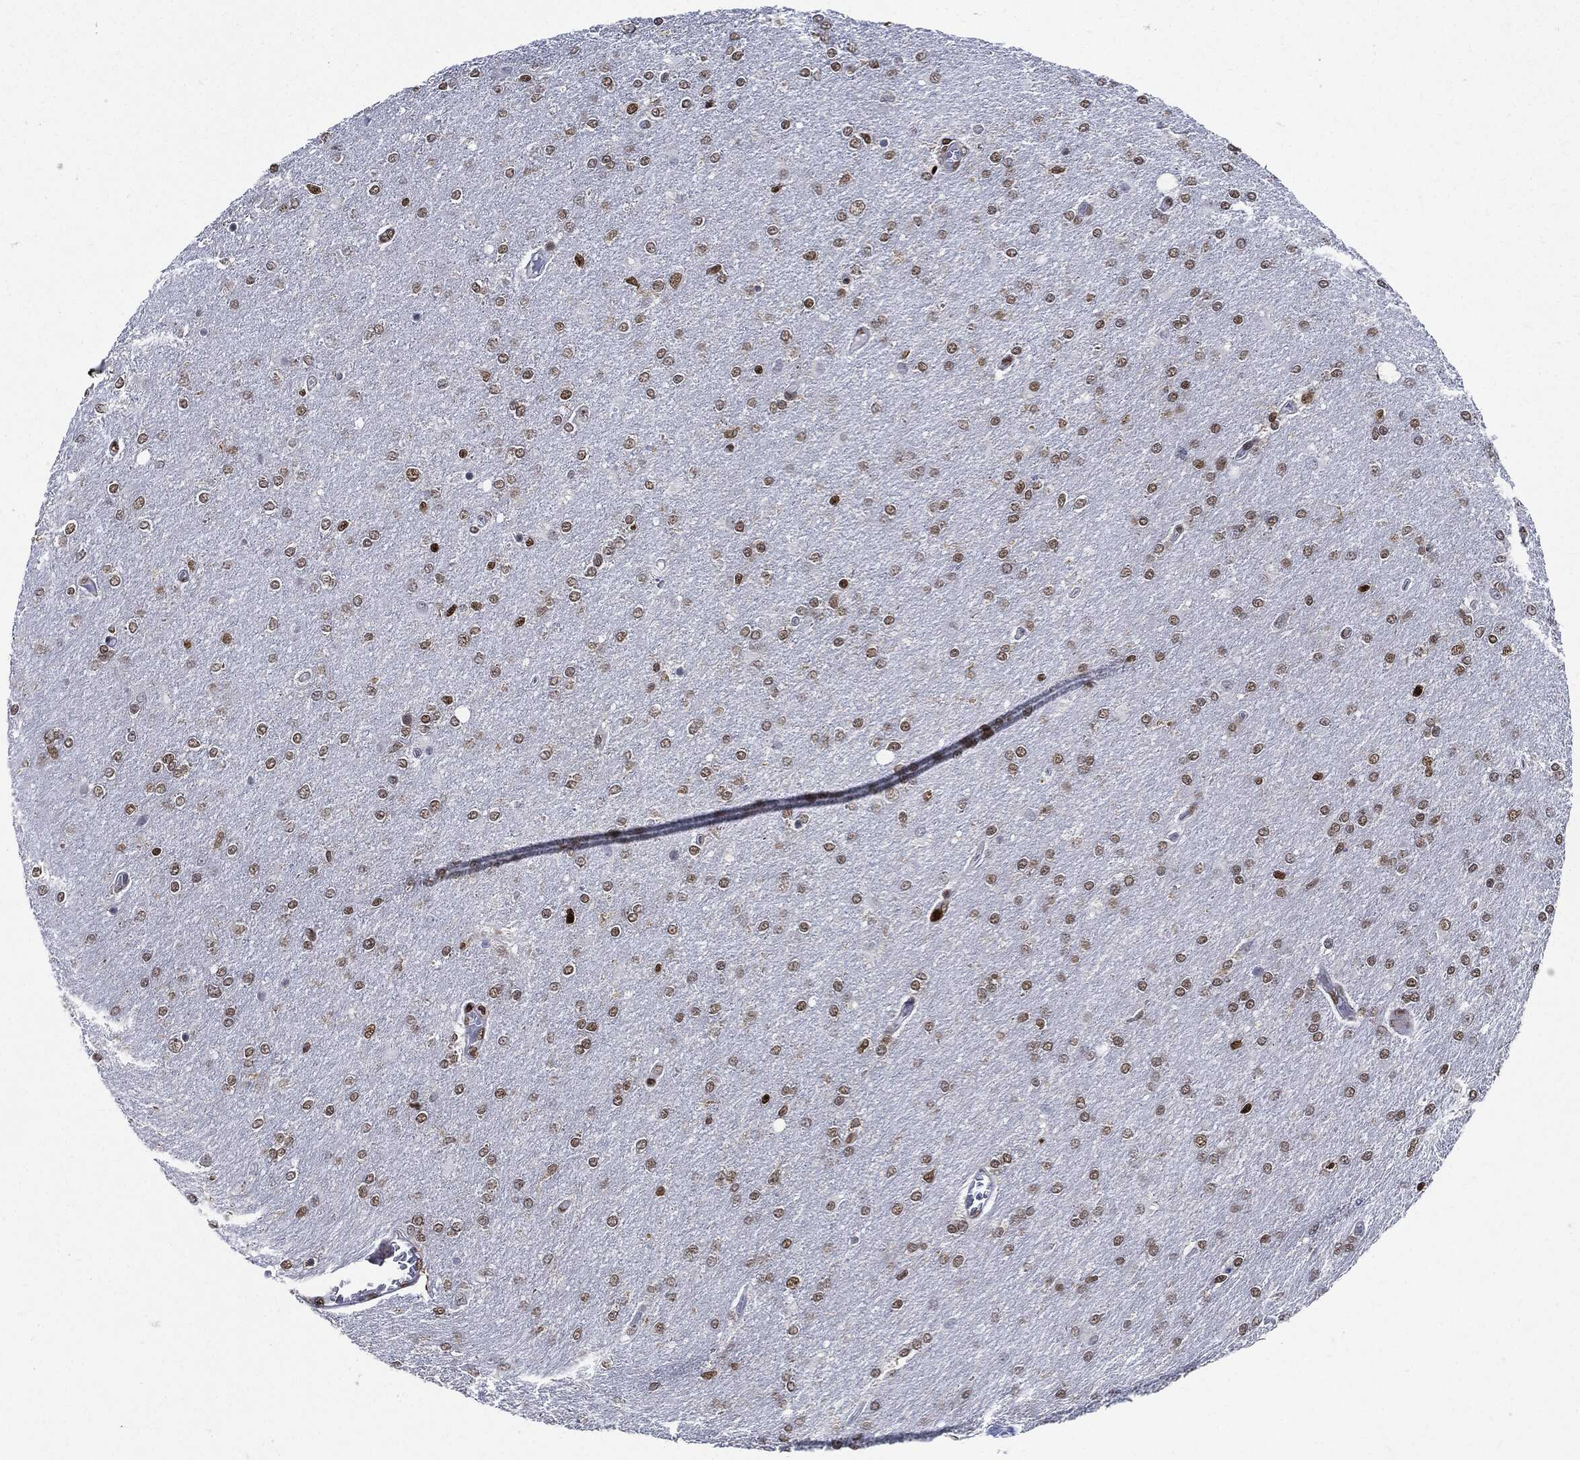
{"staining": {"intensity": "moderate", "quantity": "25%-75%", "location": "nuclear"}, "tissue": "glioma", "cell_type": "Tumor cells", "image_type": "cancer", "snomed": [{"axis": "morphology", "description": "Glioma, malignant, High grade"}, {"axis": "topography", "description": "Cerebral cortex"}], "caption": "The histopathology image displays a brown stain indicating the presence of a protein in the nuclear of tumor cells in malignant glioma (high-grade).", "gene": "PCNA", "patient": {"sex": "male", "age": 70}}